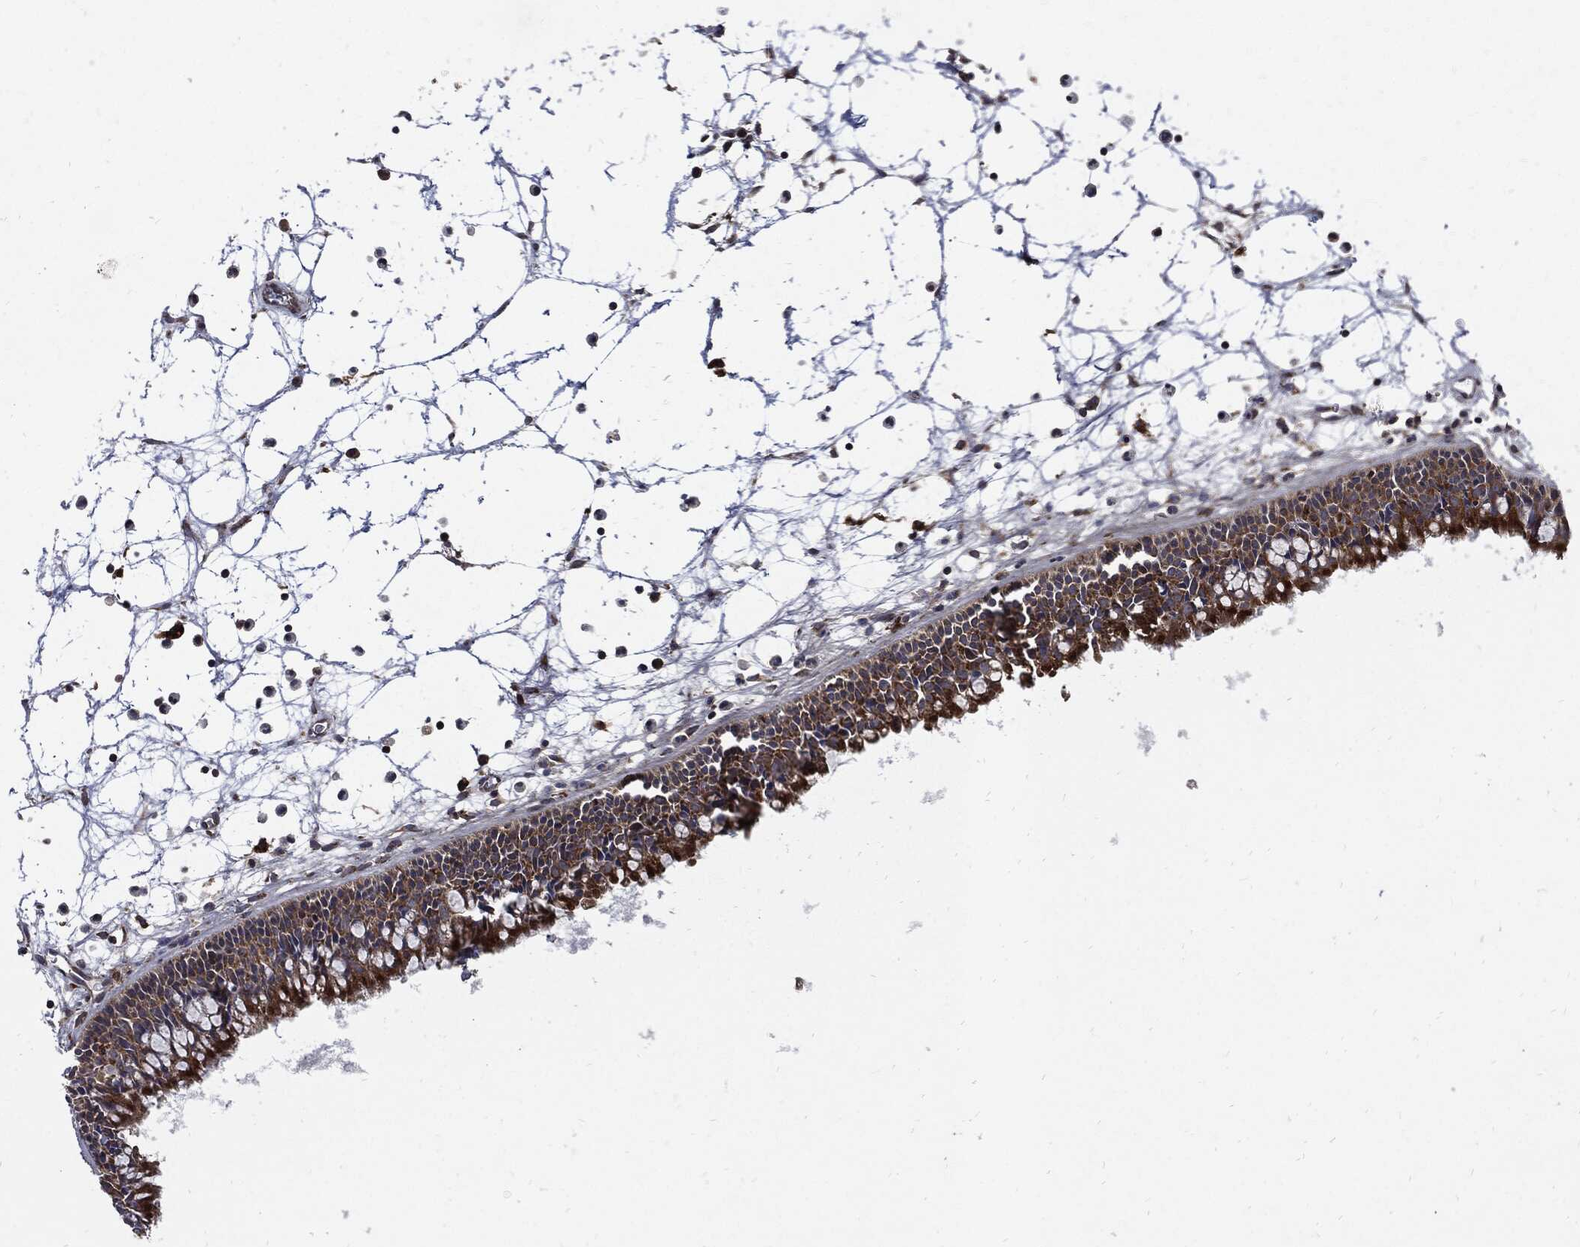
{"staining": {"intensity": "strong", "quantity": "25%-75%", "location": "cytoplasmic/membranous"}, "tissue": "nasopharynx", "cell_type": "Respiratory epithelial cells", "image_type": "normal", "snomed": [{"axis": "morphology", "description": "Normal tissue, NOS"}, {"axis": "topography", "description": "Nasopharynx"}], "caption": "A micrograph of nasopharynx stained for a protein reveals strong cytoplasmic/membranous brown staining in respiratory epithelial cells. The protein is stained brown, and the nuclei are stained in blue (DAB (3,3'-diaminobenzidine) IHC with brightfield microscopy, high magnification).", "gene": "SLC31A2", "patient": {"sex": "male", "age": 58}}